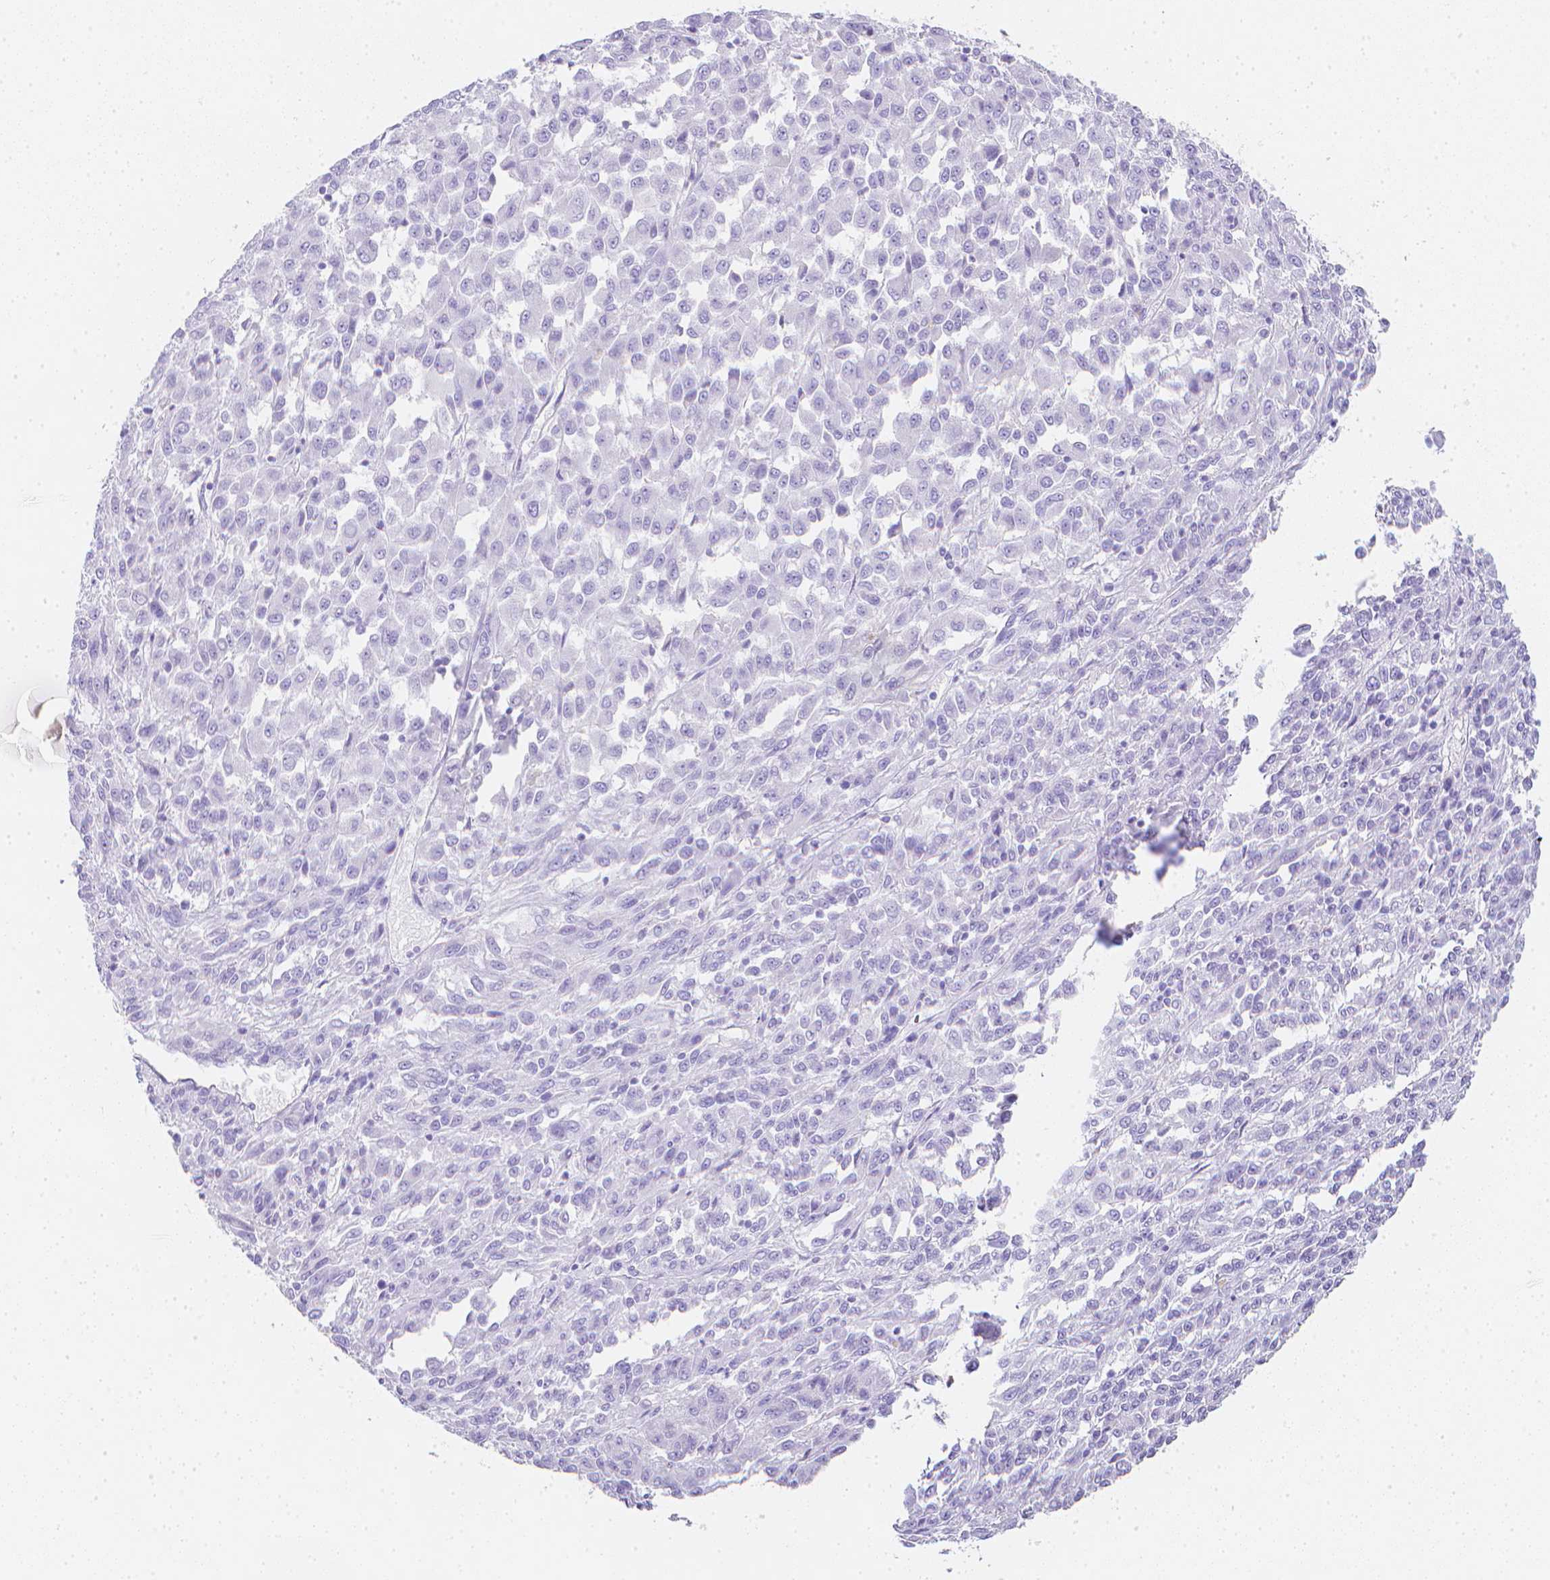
{"staining": {"intensity": "negative", "quantity": "none", "location": "none"}, "tissue": "melanoma", "cell_type": "Tumor cells", "image_type": "cancer", "snomed": [{"axis": "morphology", "description": "Malignant melanoma, Metastatic site"}, {"axis": "topography", "description": "Lung"}], "caption": "Tumor cells show no significant protein positivity in melanoma. (Stains: DAB (3,3'-diaminobenzidine) IHC with hematoxylin counter stain, Microscopy: brightfield microscopy at high magnification).", "gene": "LGALS4", "patient": {"sex": "male", "age": 64}}